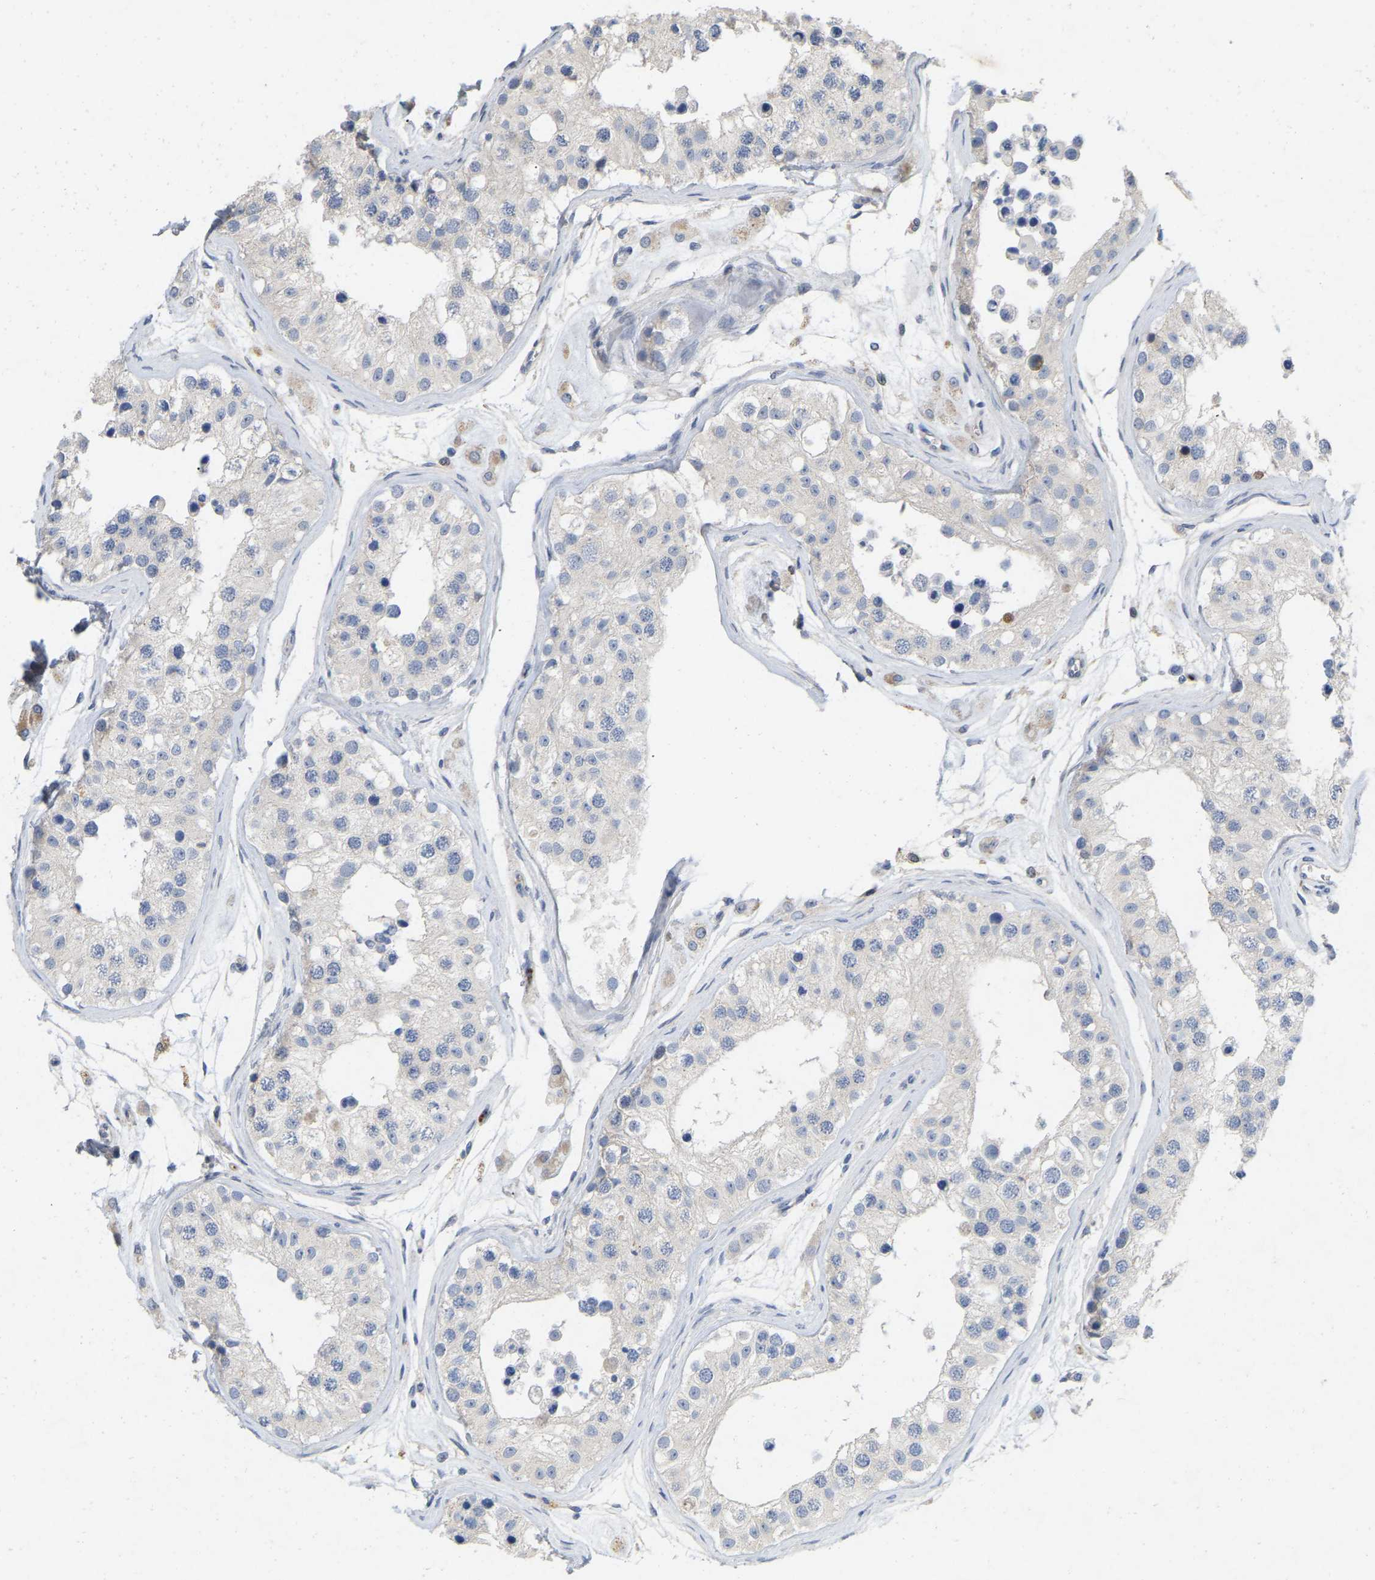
{"staining": {"intensity": "negative", "quantity": "none", "location": "none"}, "tissue": "testis", "cell_type": "Cells in seminiferous ducts", "image_type": "normal", "snomed": [{"axis": "morphology", "description": "Normal tissue, NOS"}, {"axis": "morphology", "description": "Adenocarcinoma, metastatic, NOS"}, {"axis": "topography", "description": "Testis"}], "caption": "Testis was stained to show a protein in brown. There is no significant positivity in cells in seminiferous ducts. The staining was performed using DAB to visualize the protein expression in brown, while the nuclei were stained in blue with hematoxylin (Magnification: 20x).", "gene": "RHEB", "patient": {"sex": "male", "age": 26}}